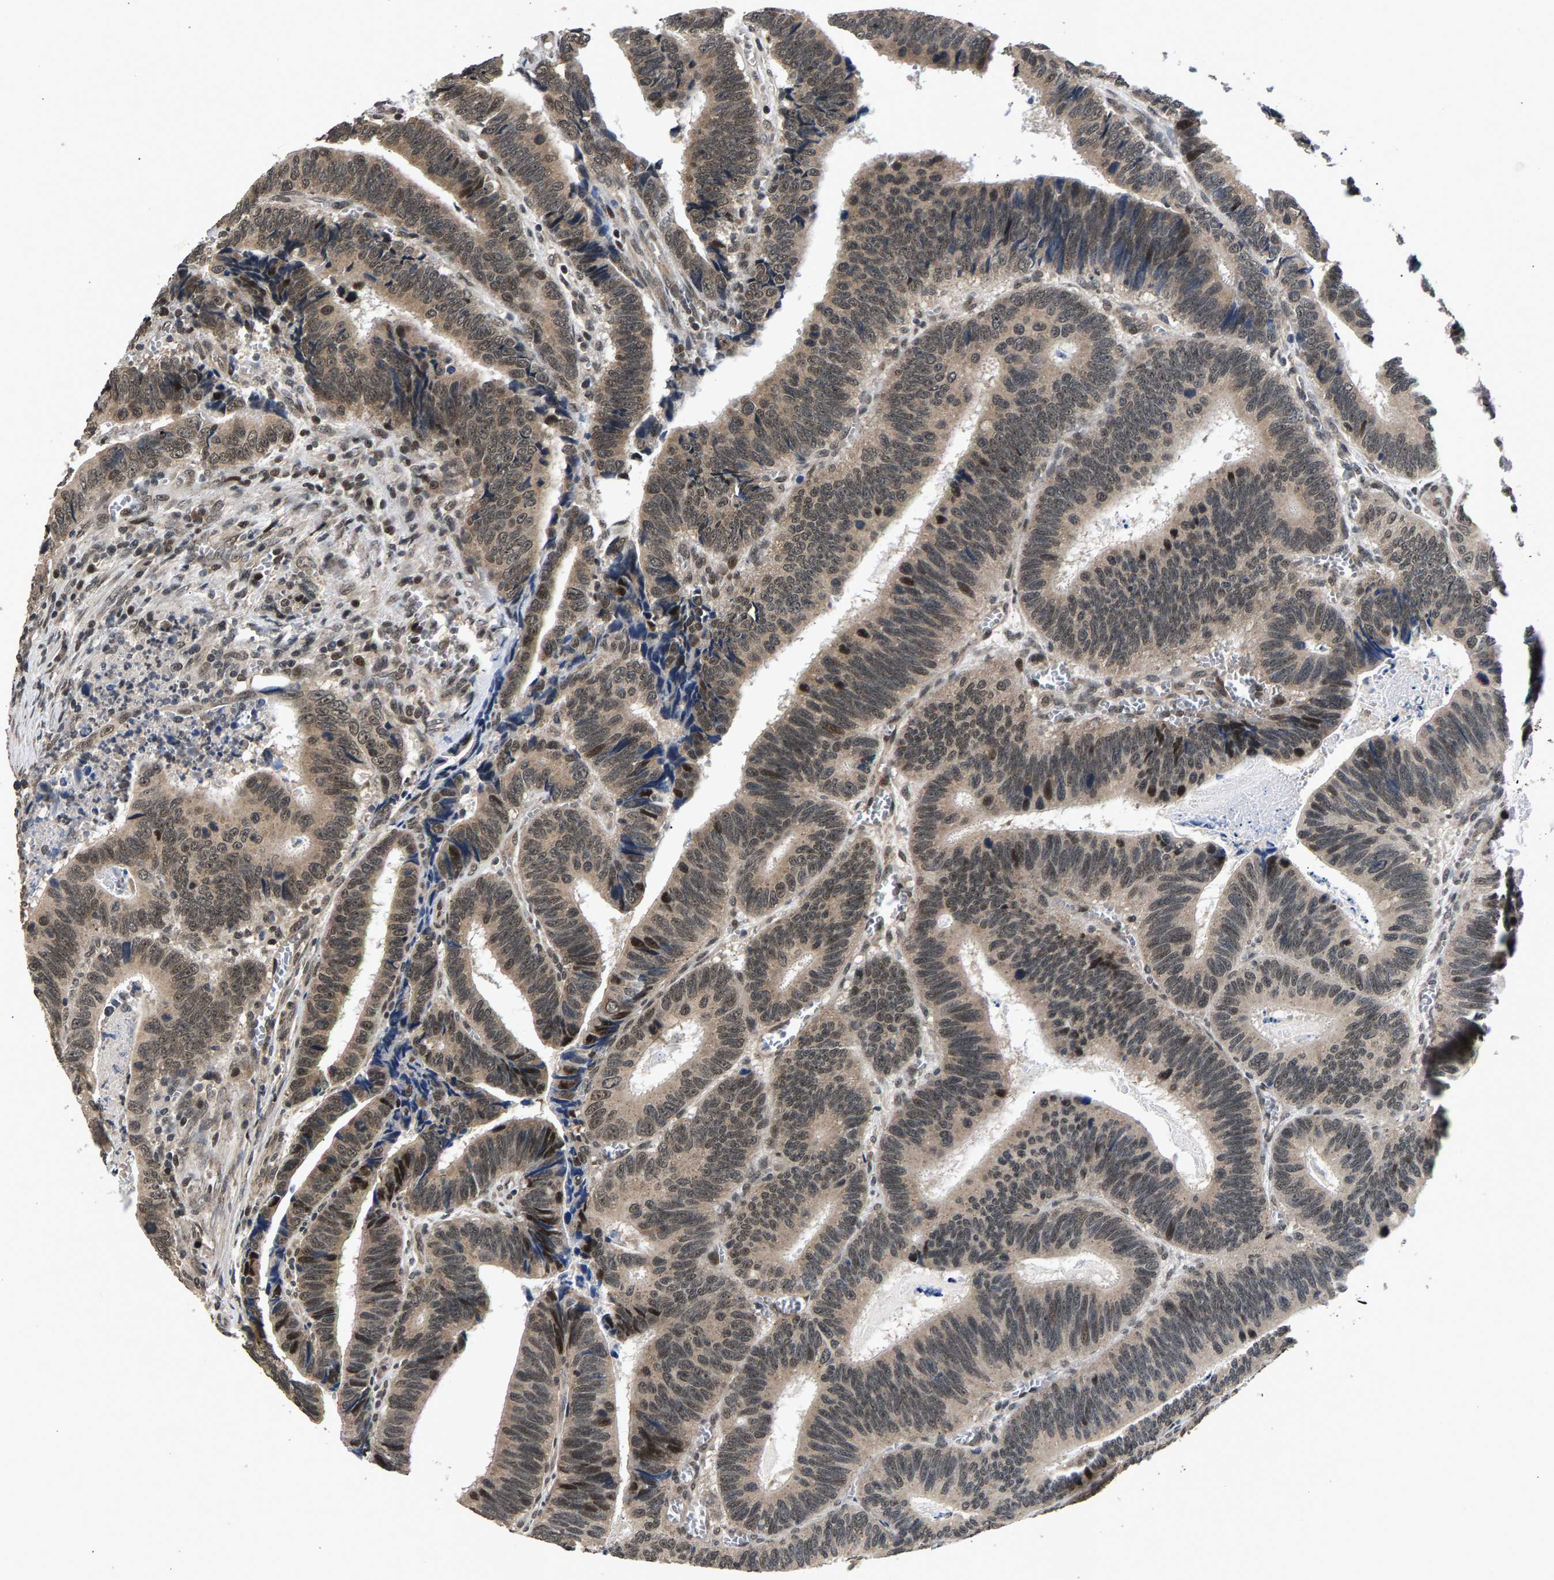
{"staining": {"intensity": "moderate", "quantity": ">75%", "location": "cytoplasmic/membranous,nuclear"}, "tissue": "colorectal cancer", "cell_type": "Tumor cells", "image_type": "cancer", "snomed": [{"axis": "morphology", "description": "Inflammation, NOS"}, {"axis": "morphology", "description": "Adenocarcinoma, NOS"}, {"axis": "topography", "description": "Colon"}], "caption": "A photomicrograph of colorectal cancer stained for a protein demonstrates moderate cytoplasmic/membranous and nuclear brown staining in tumor cells.", "gene": "RBM33", "patient": {"sex": "male", "age": 72}}